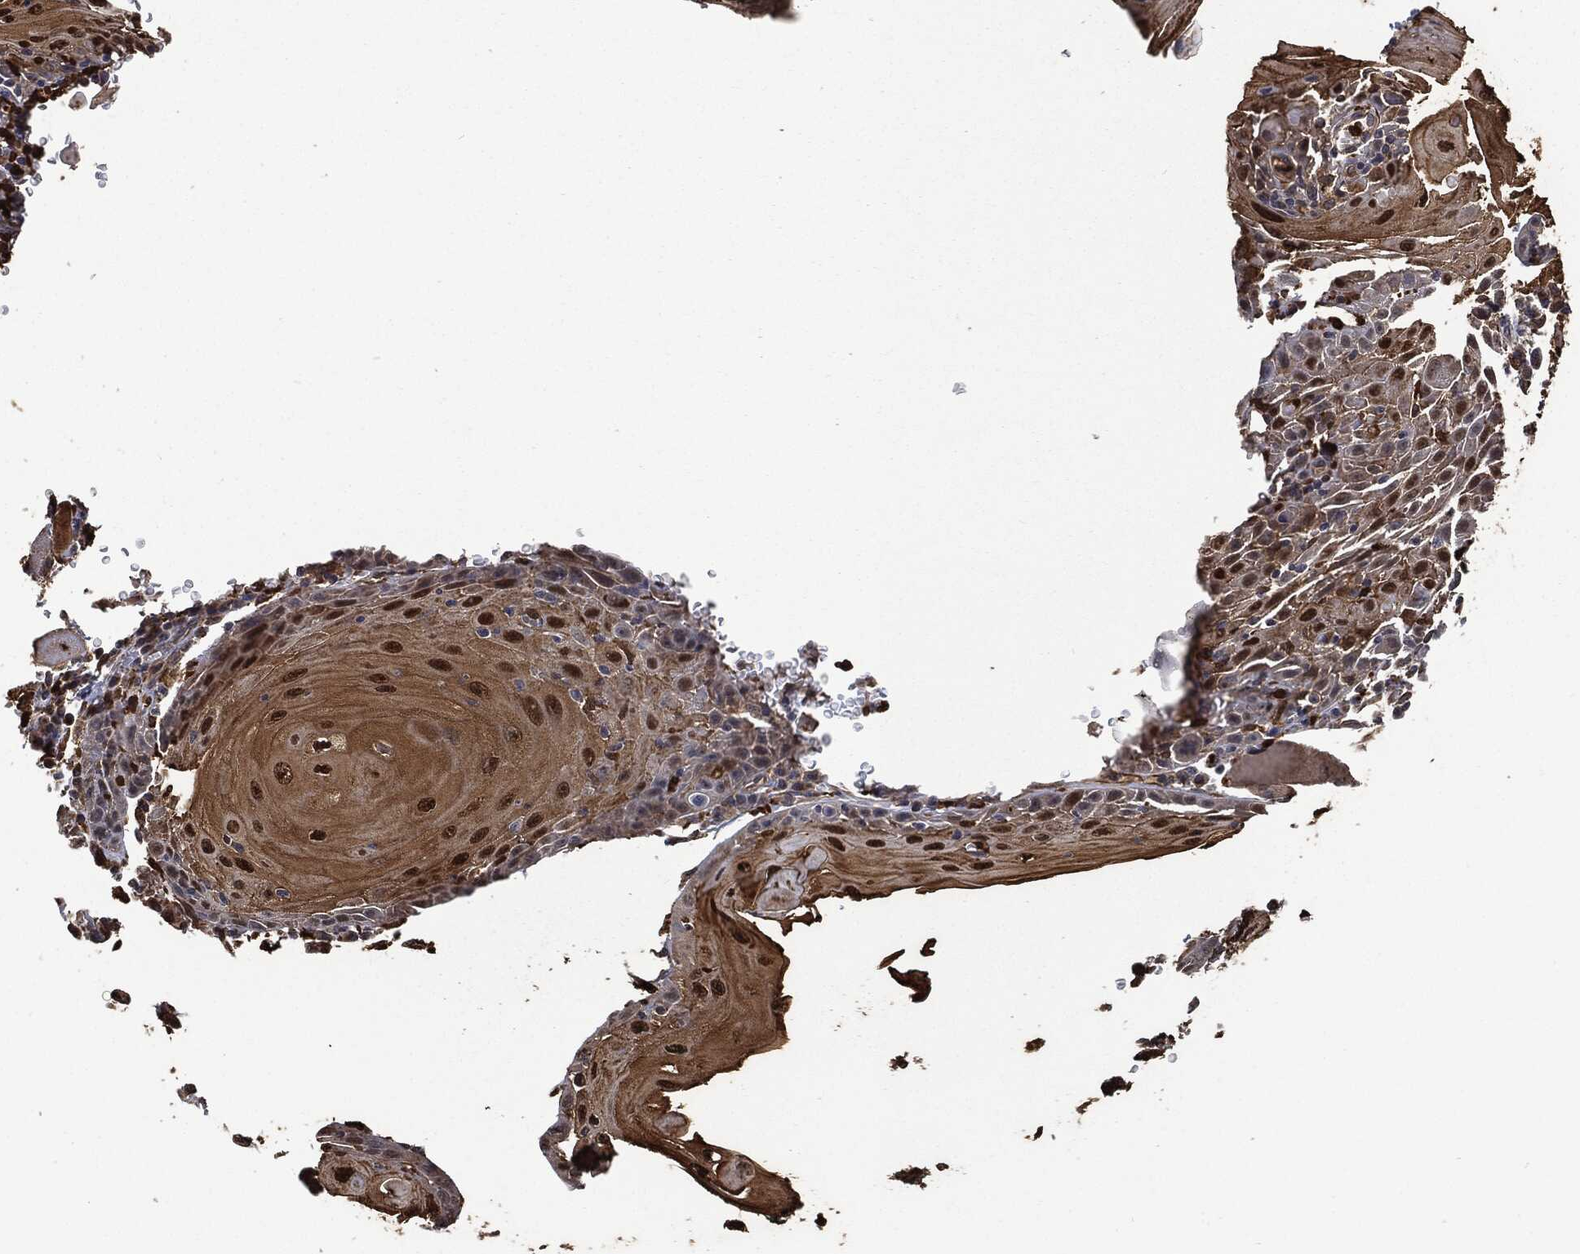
{"staining": {"intensity": "moderate", "quantity": "25%-75%", "location": "cytoplasmic/membranous,nuclear"}, "tissue": "head and neck cancer", "cell_type": "Tumor cells", "image_type": "cancer", "snomed": [{"axis": "morphology", "description": "Normal tissue, NOS"}, {"axis": "morphology", "description": "Squamous cell carcinoma, NOS"}, {"axis": "topography", "description": "Oral tissue"}, {"axis": "topography", "description": "Head-Neck"}], "caption": "A micrograph showing moderate cytoplasmic/membranous and nuclear expression in about 25%-75% of tumor cells in squamous cell carcinoma (head and neck), as visualized by brown immunohistochemical staining.", "gene": "S100A9", "patient": {"sex": "male", "age": 52}}